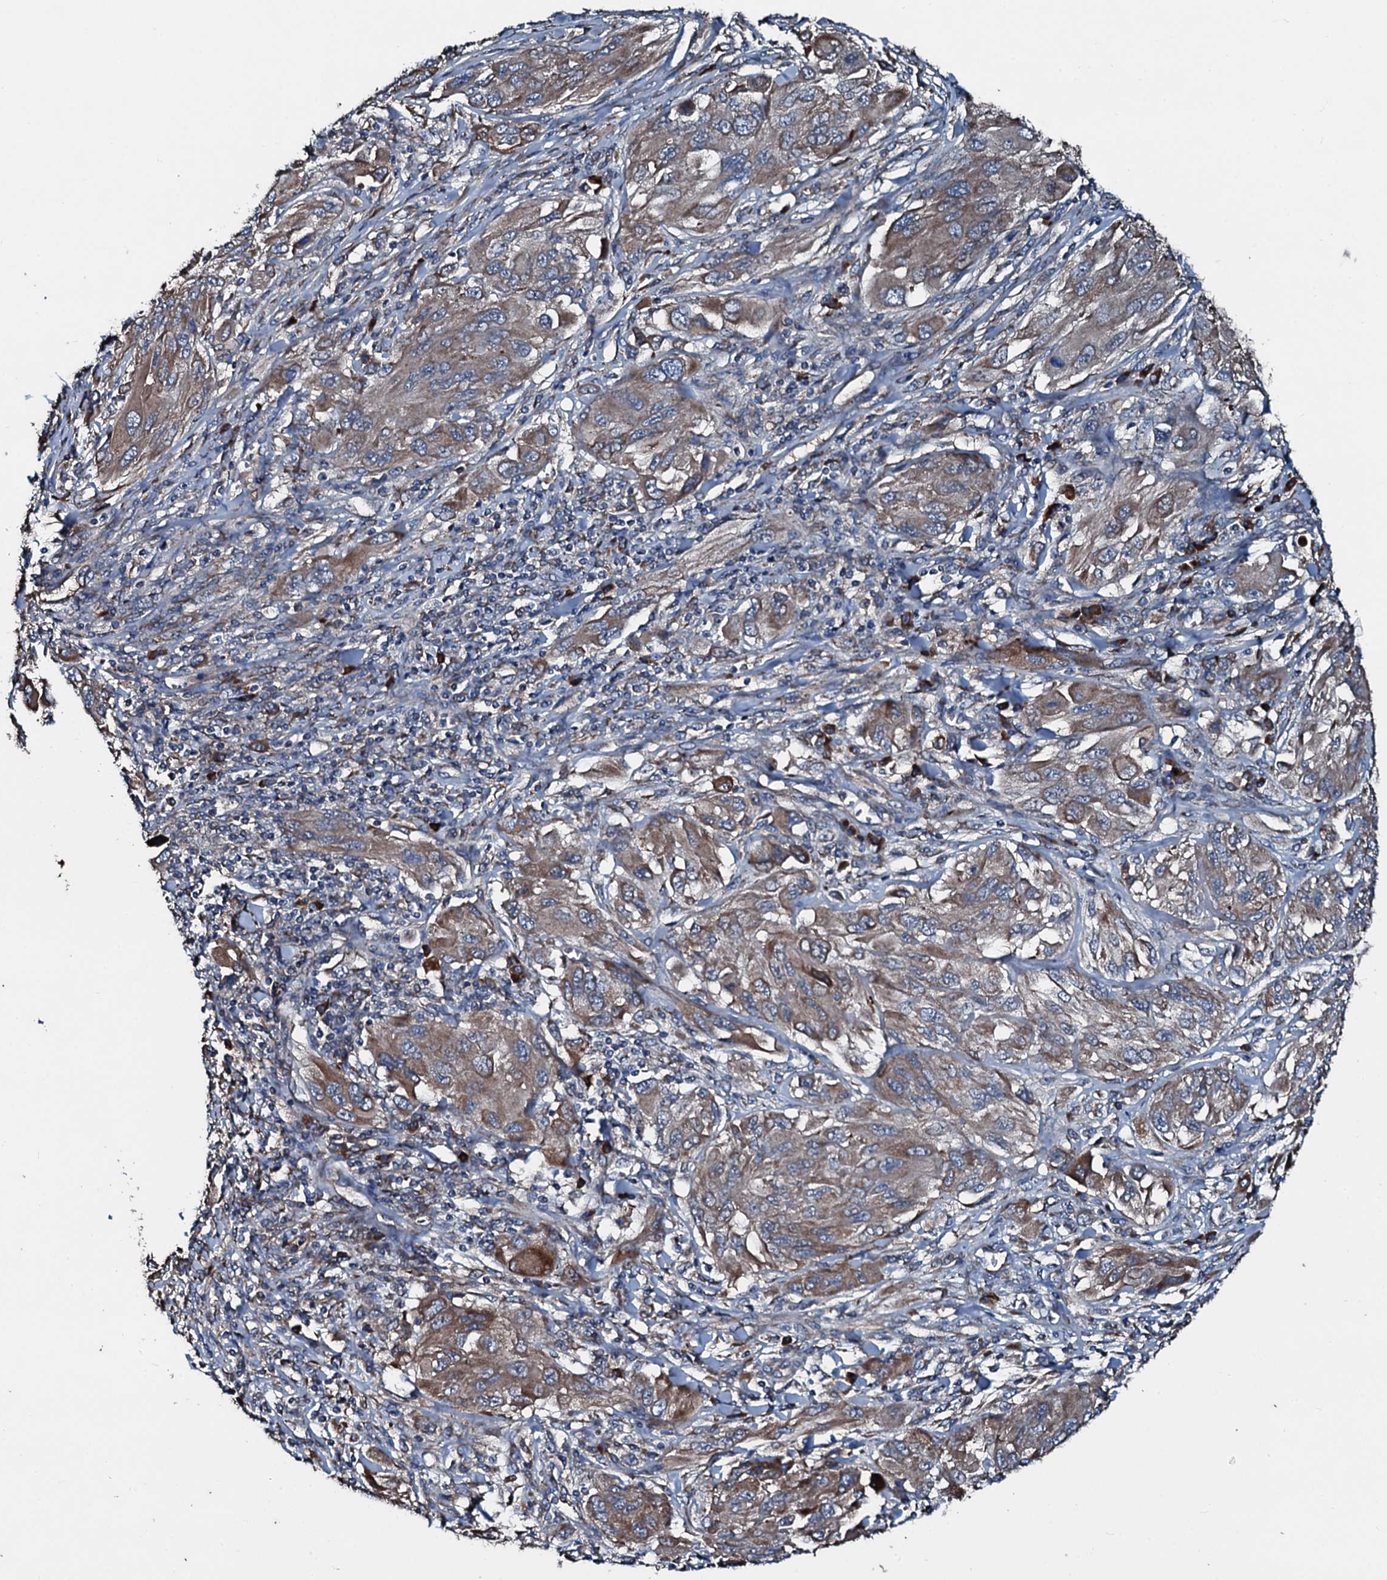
{"staining": {"intensity": "moderate", "quantity": ">75%", "location": "cytoplasmic/membranous"}, "tissue": "melanoma", "cell_type": "Tumor cells", "image_type": "cancer", "snomed": [{"axis": "morphology", "description": "Malignant melanoma, NOS"}, {"axis": "topography", "description": "Skin"}], "caption": "IHC micrograph of human malignant melanoma stained for a protein (brown), which shows medium levels of moderate cytoplasmic/membranous expression in about >75% of tumor cells.", "gene": "ACSS3", "patient": {"sex": "female", "age": 91}}